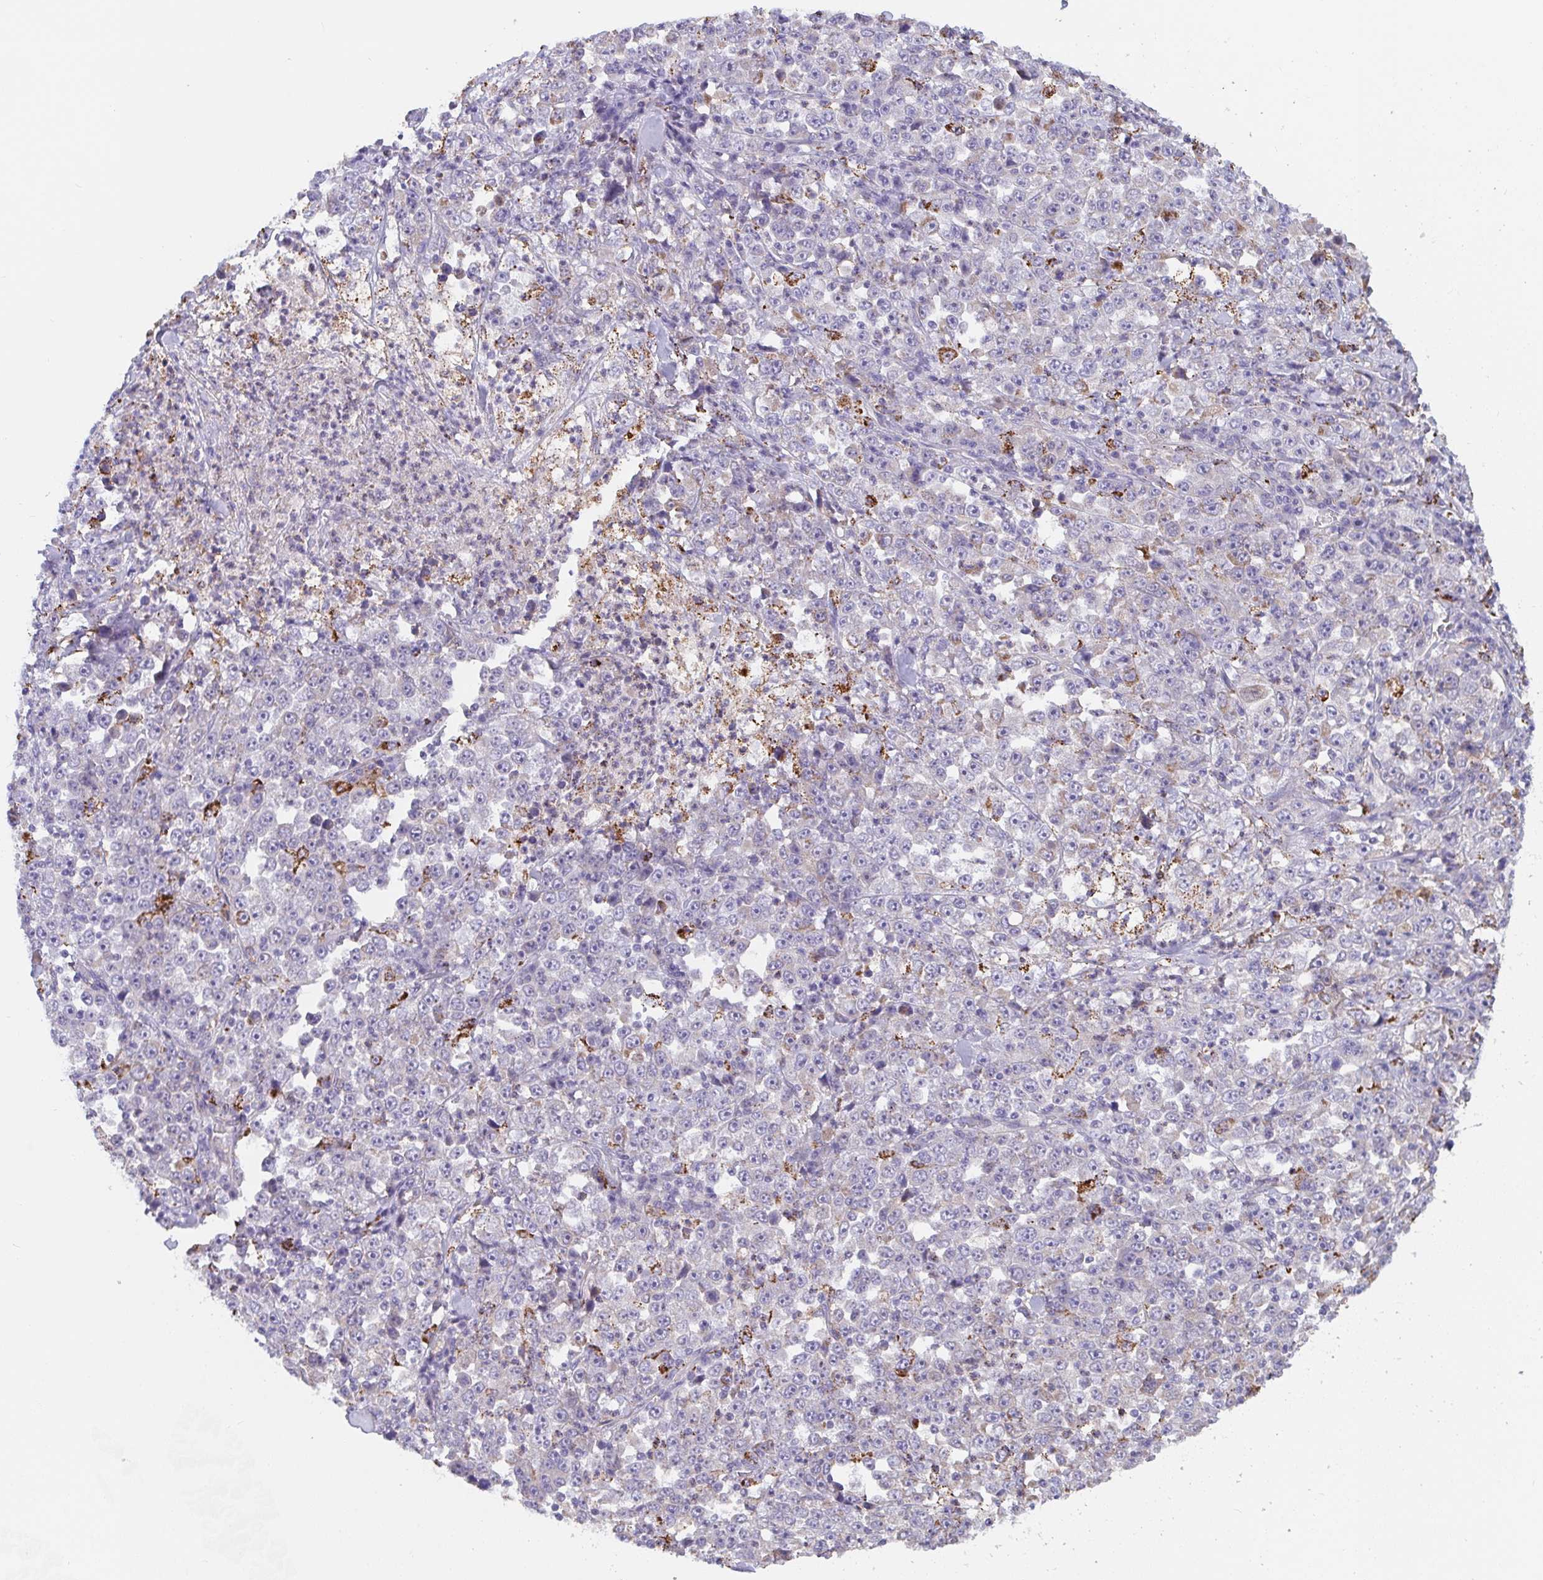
{"staining": {"intensity": "strong", "quantity": "<25%", "location": "cytoplasmic/membranous"}, "tissue": "stomach cancer", "cell_type": "Tumor cells", "image_type": "cancer", "snomed": [{"axis": "morphology", "description": "Normal tissue, NOS"}, {"axis": "morphology", "description": "Adenocarcinoma, NOS"}, {"axis": "topography", "description": "Stomach, upper"}, {"axis": "topography", "description": "Stomach"}], "caption": "Protein expression analysis of human adenocarcinoma (stomach) reveals strong cytoplasmic/membranous expression in about <25% of tumor cells.", "gene": "FAM156B", "patient": {"sex": "male", "age": 59}}